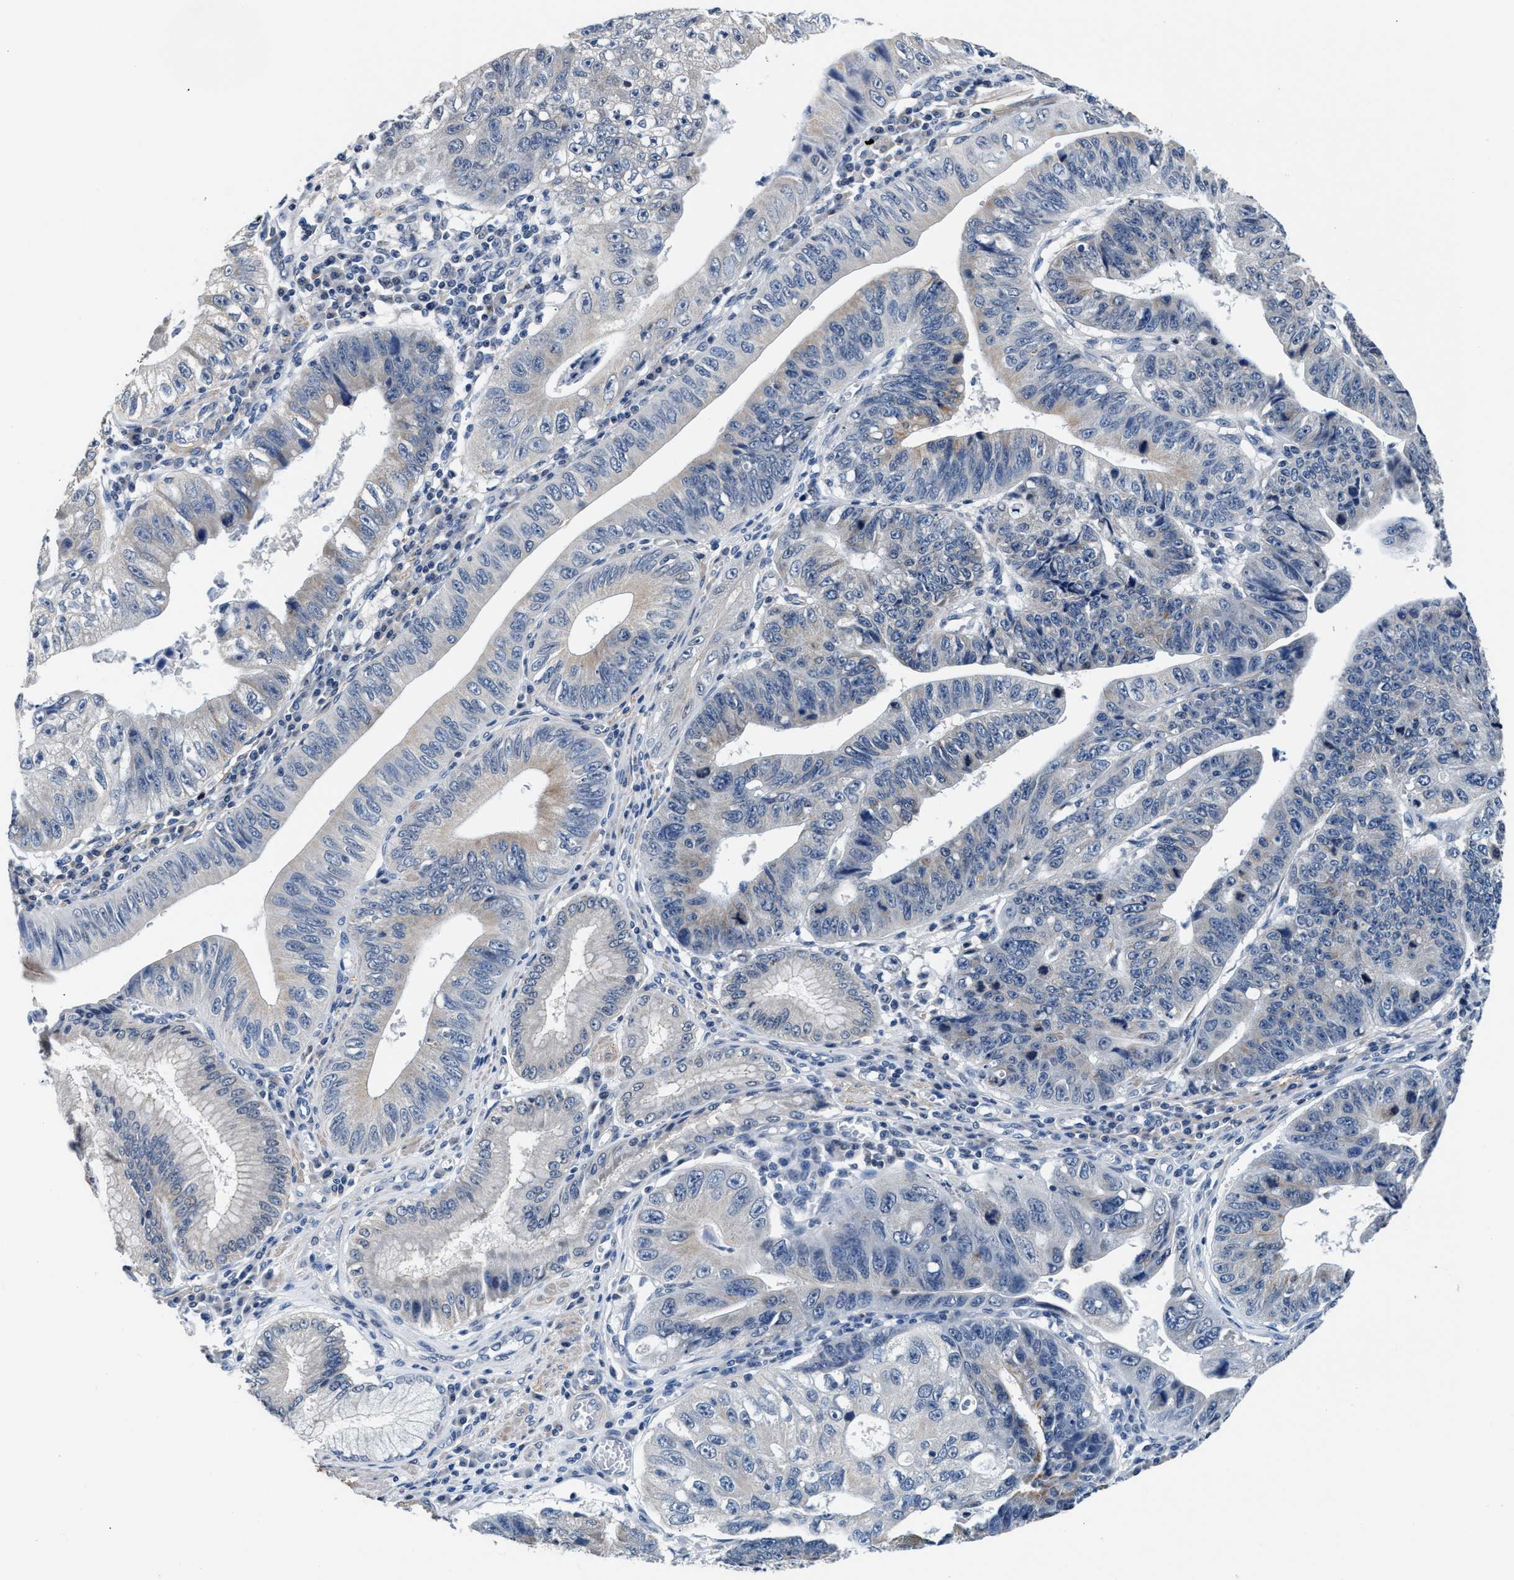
{"staining": {"intensity": "weak", "quantity": "<25%", "location": "cytoplasmic/membranous"}, "tissue": "stomach cancer", "cell_type": "Tumor cells", "image_type": "cancer", "snomed": [{"axis": "morphology", "description": "Adenocarcinoma, NOS"}, {"axis": "topography", "description": "Stomach"}], "caption": "A high-resolution histopathology image shows immunohistochemistry staining of adenocarcinoma (stomach), which exhibits no significant staining in tumor cells.", "gene": "MYH3", "patient": {"sex": "male", "age": 59}}